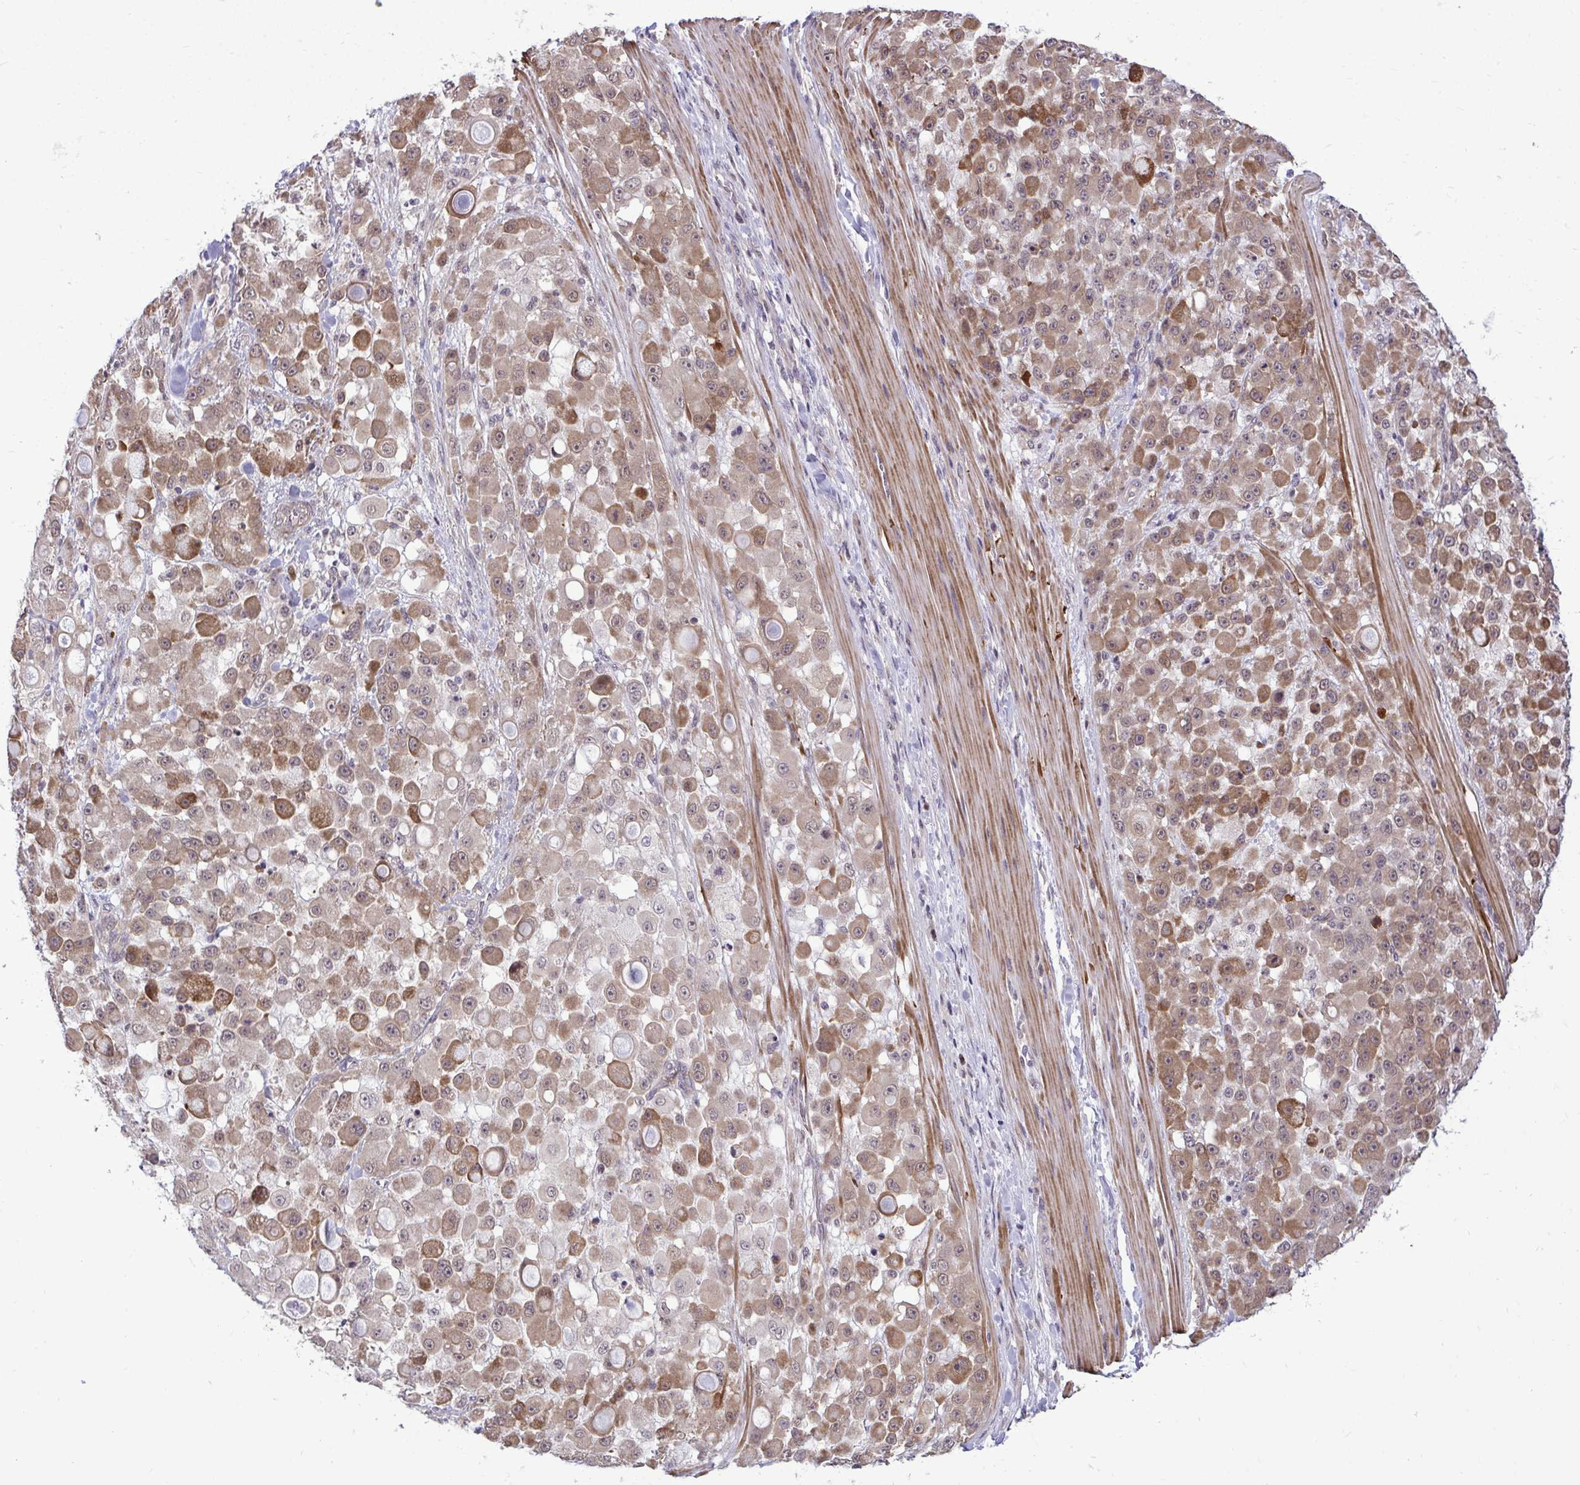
{"staining": {"intensity": "moderate", "quantity": ">75%", "location": "cytoplasmic/membranous,nuclear"}, "tissue": "stomach cancer", "cell_type": "Tumor cells", "image_type": "cancer", "snomed": [{"axis": "morphology", "description": "Adenocarcinoma, NOS"}, {"axis": "topography", "description": "Stomach"}], "caption": "Brown immunohistochemical staining in stomach cancer displays moderate cytoplasmic/membranous and nuclear expression in about >75% of tumor cells.", "gene": "ZSCAN9", "patient": {"sex": "female", "age": 76}}